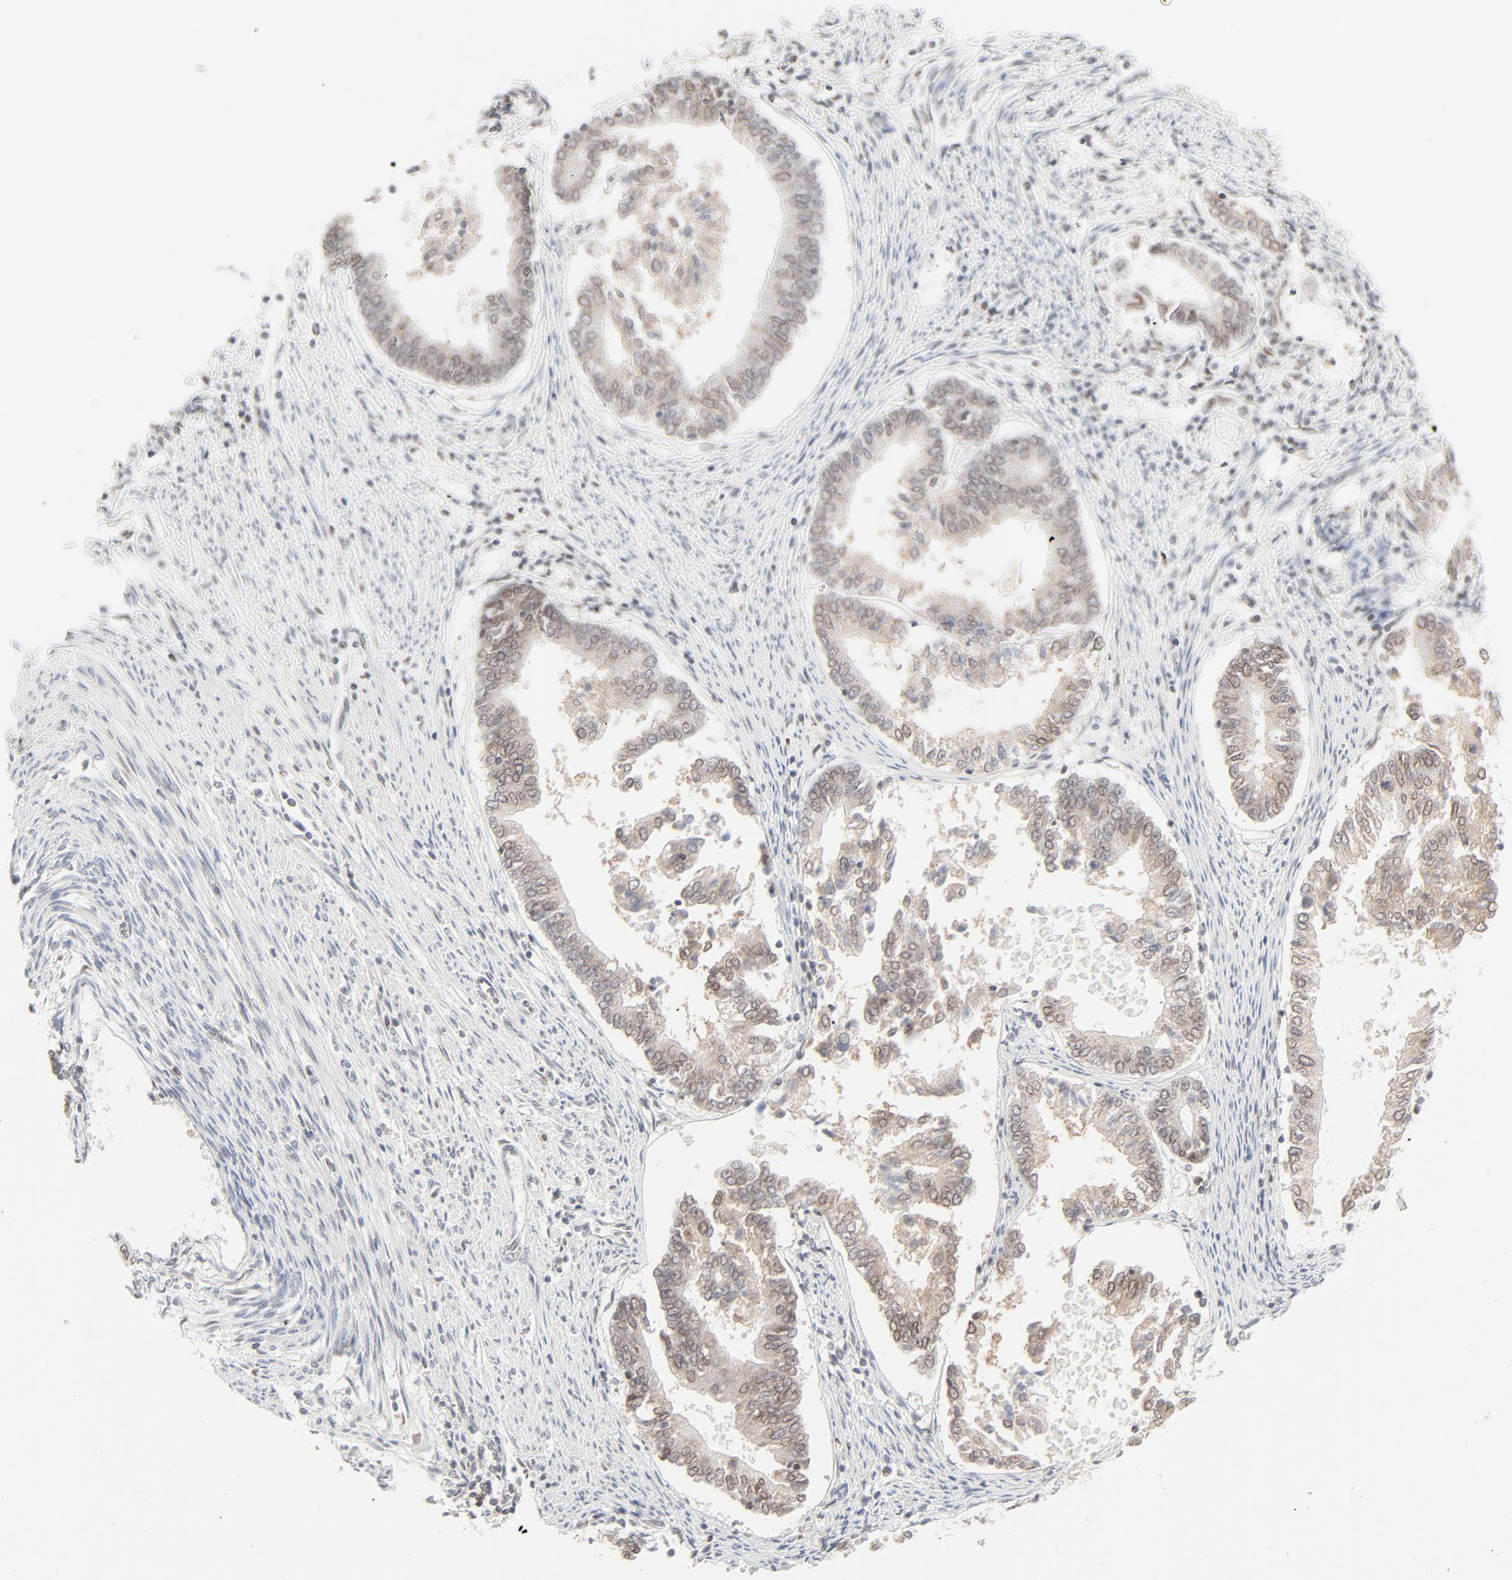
{"staining": {"intensity": "weak", "quantity": "25%-75%", "location": "cytoplasmic/membranous,nuclear"}, "tissue": "endometrial cancer", "cell_type": "Tumor cells", "image_type": "cancer", "snomed": [{"axis": "morphology", "description": "Adenocarcinoma, NOS"}, {"axis": "topography", "description": "Endometrium"}], "caption": "Endometrial adenocarcinoma stained with a protein marker demonstrates weak staining in tumor cells.", "gene": "MAD1L1", "patient": {"sex": "female", "age": 63}}